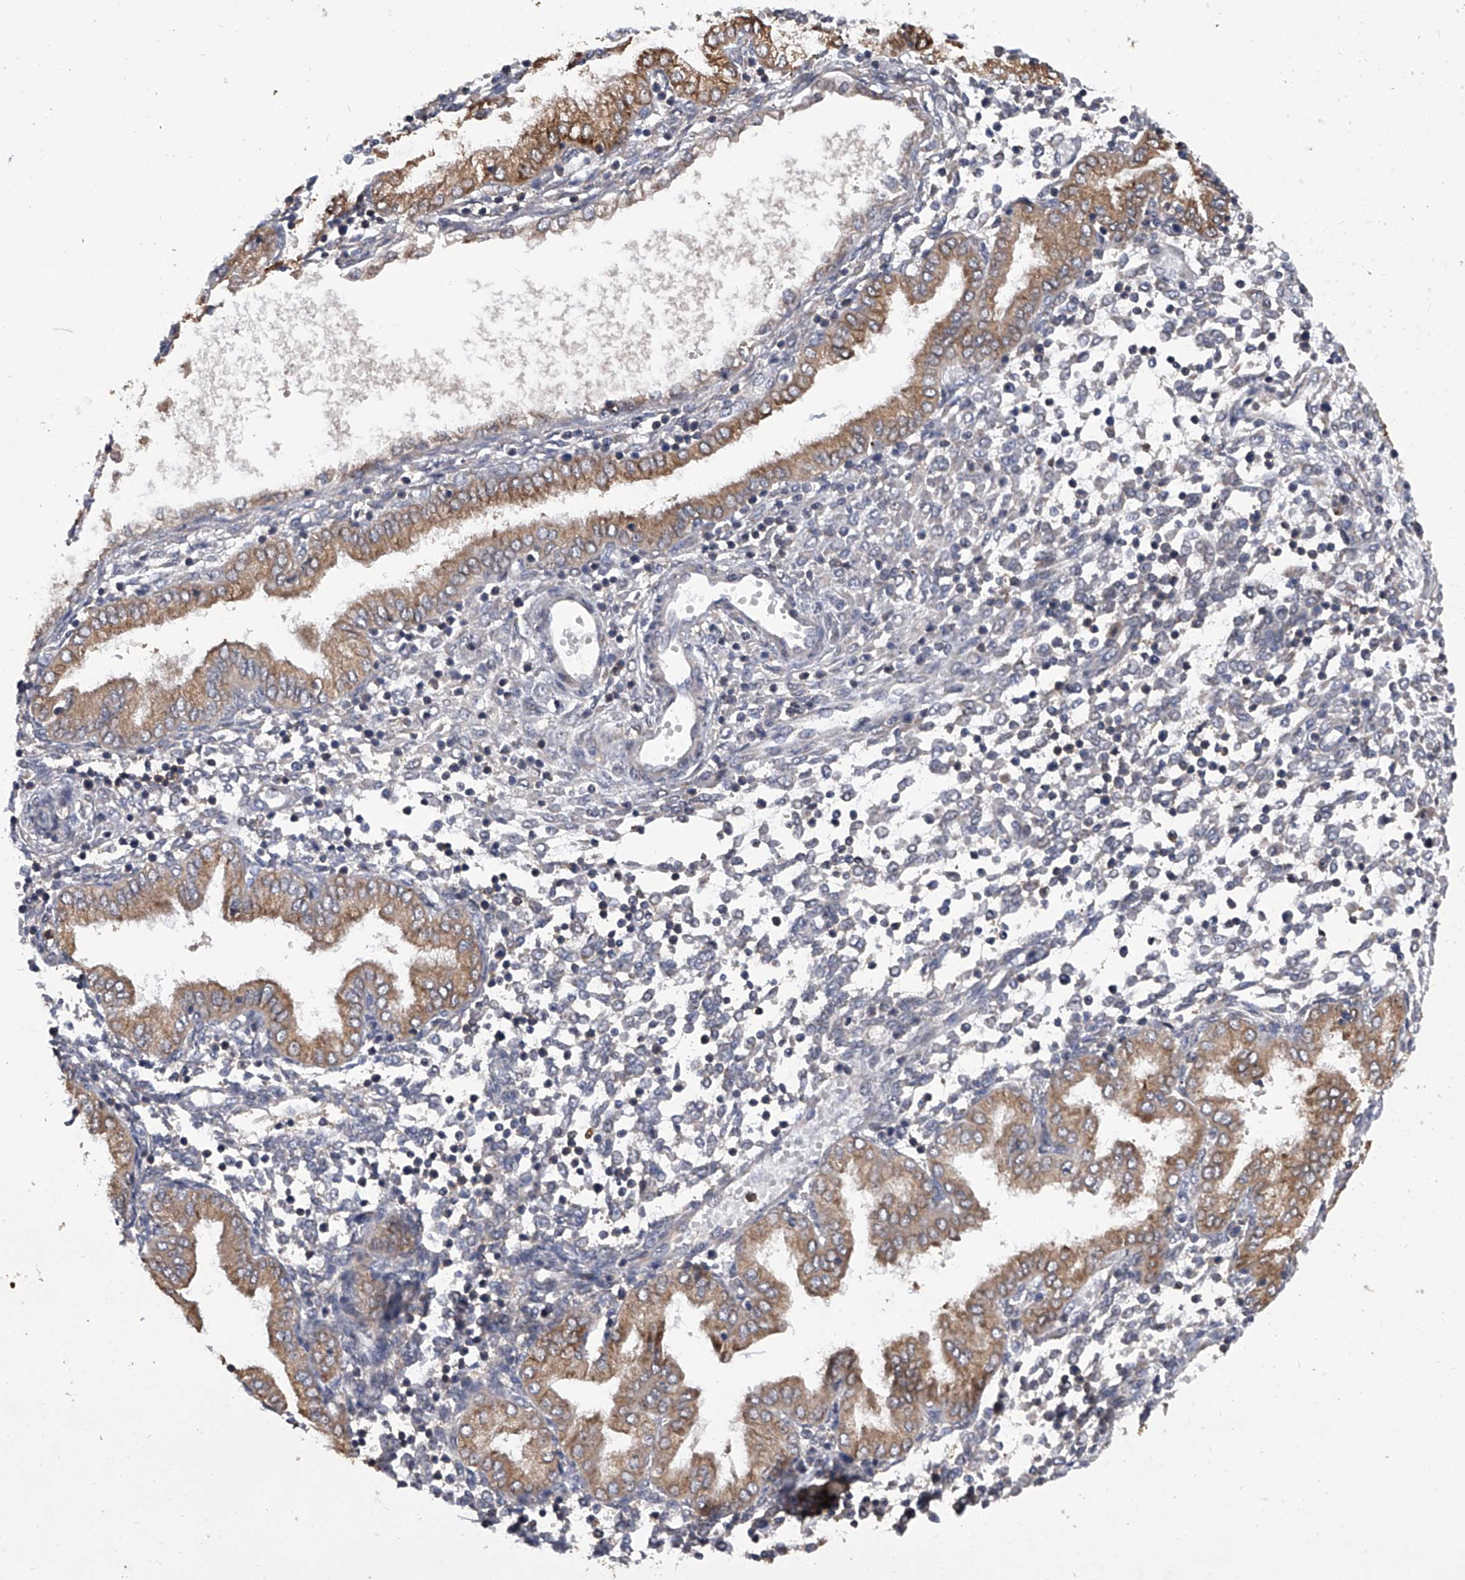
{"staining": {"intensity": "negative", "quantity": "none", "location": "none"}, "tissue": "endometrium", "cell_type": "Cells in endometrial stroma", "image_type": "normal", "snomed": [{"axis": "morphology", "description": "Normal tissue, NOS"}, {"axis": "topography", "description": "Endometrium"}], "caption": "High power microscopy image of an IHC micrograph of unremarkable endometrium, revealing no significant staining in cells in endometrial stroma. (DAB (3,3'-diaminobenzidine) immunohistochemistry visualized using brightfield microscopy, high magnification).", "gene": "BHLHE23", "patient": {"sex": "female", "age": 53}}